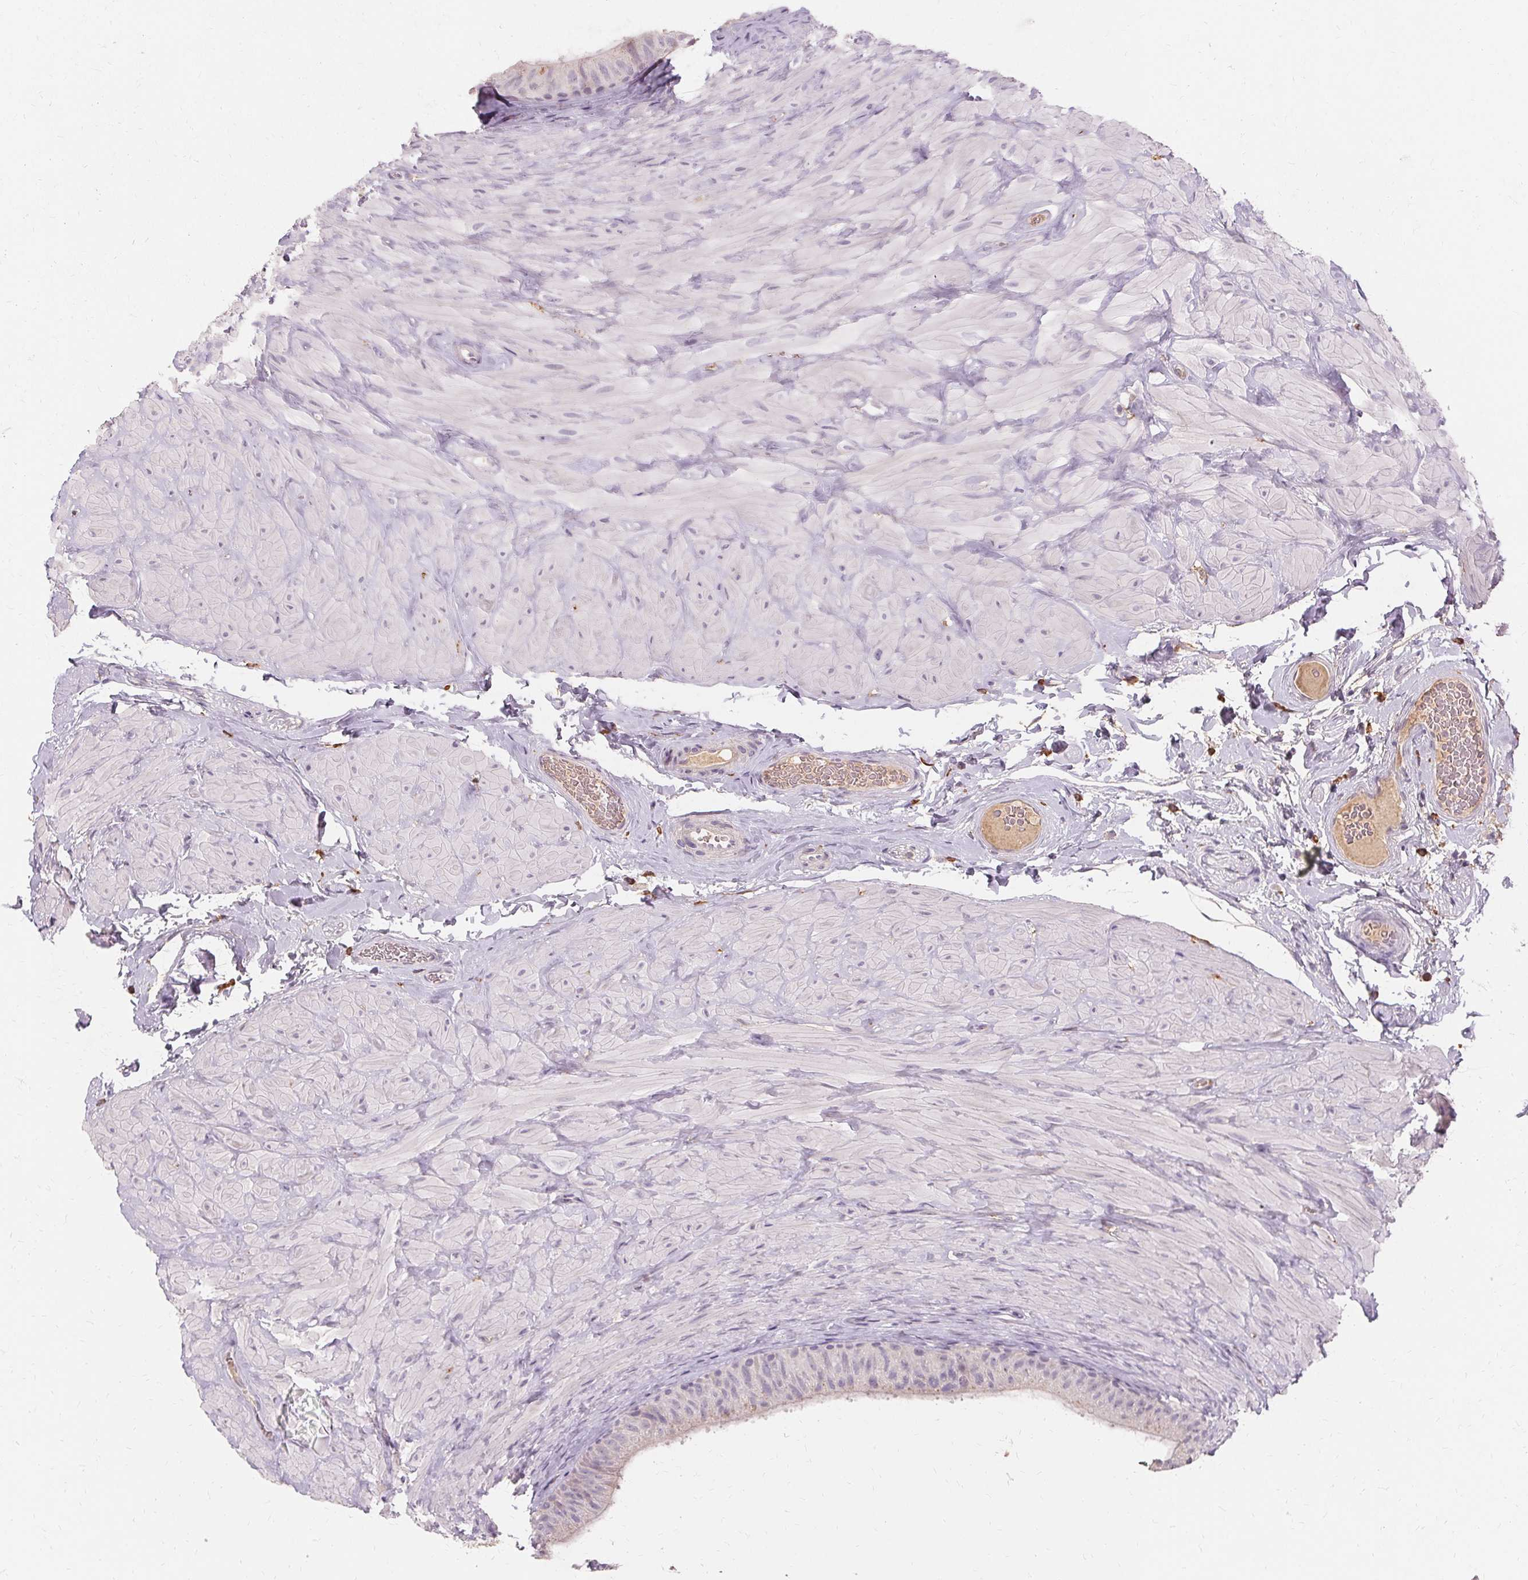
{"staining": {"intensity": "negative", "quantity": "none", "location": "none"}, "tissue": "epididymis", "cell_type": "Glandular cells", "image_type": "normal", "snomed": [{"axis": "morphology", "description": "Normal tissue, NOS"}, {"axis": "topography", "description": "Epididymis, spermatic cord, NOS"}, {"axis": "topography", "description": "Epididymis"}], "caption": "Glandular cells show no significant protein positivity in benign epididymis.", "gene": "IFNGR1", "patient": {"sex": "male", "age": 31}}